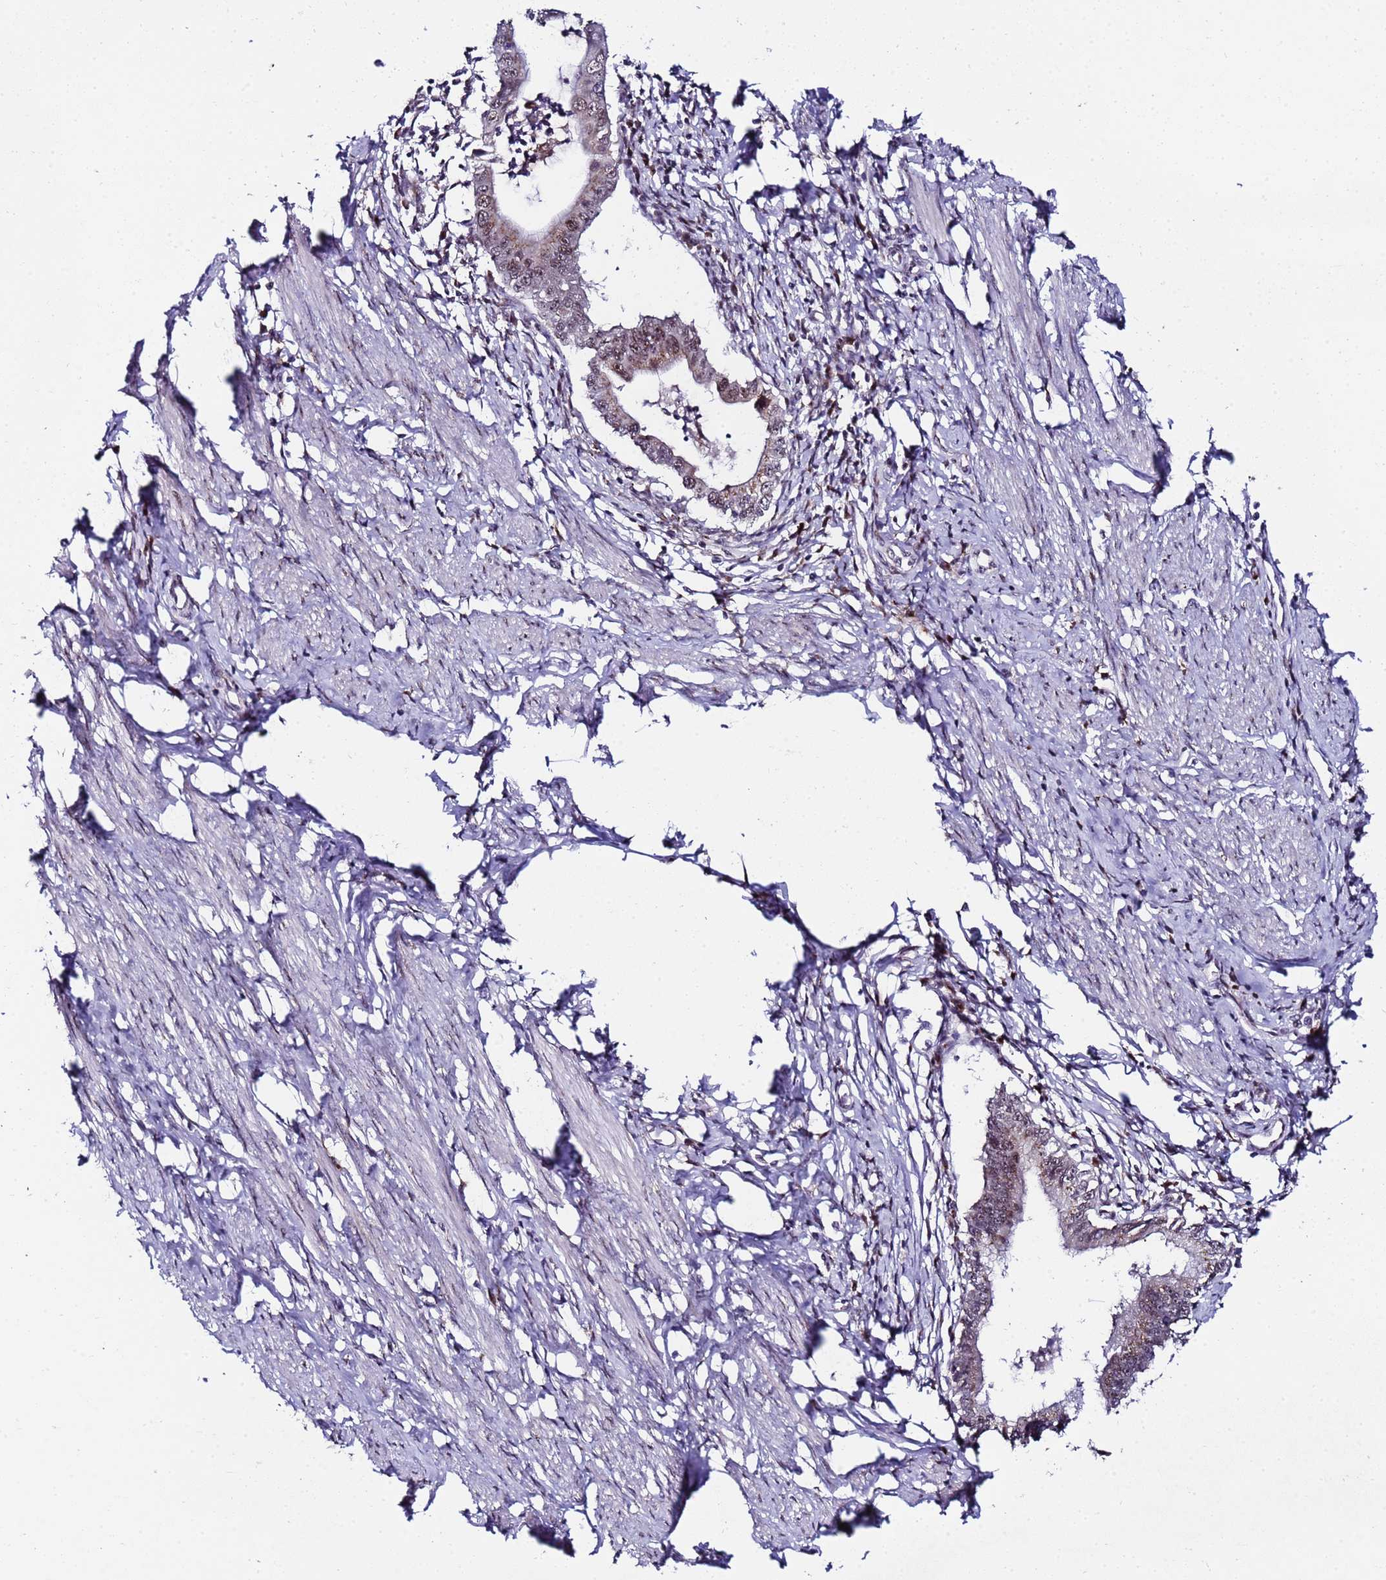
{"staining": {"intensity": "weak", "quantity": "25%-75%", "location": "cytoplasmic/membranous,nuclear"}, "tissue": "cervical cancer", "cell_type": "Tumor cells", "image_type": "cancer", "snomed": [{"axis": "morphology", "description": "Adenocarcinoma, NOS"}, {"axis": "topography", "description": "Cervix"}], "caption": "Immunohistochemistry (IHC) photomicrograph of human adenocarcinoma (cervical) stained for a protein (brown), which displays low levels of weak cytoplasmic/membranous and nuclear expression in approximately 25%-75% of tumor cells.", "gene": "C19orf47", "patient": {"sex": "female", "age": 36}}